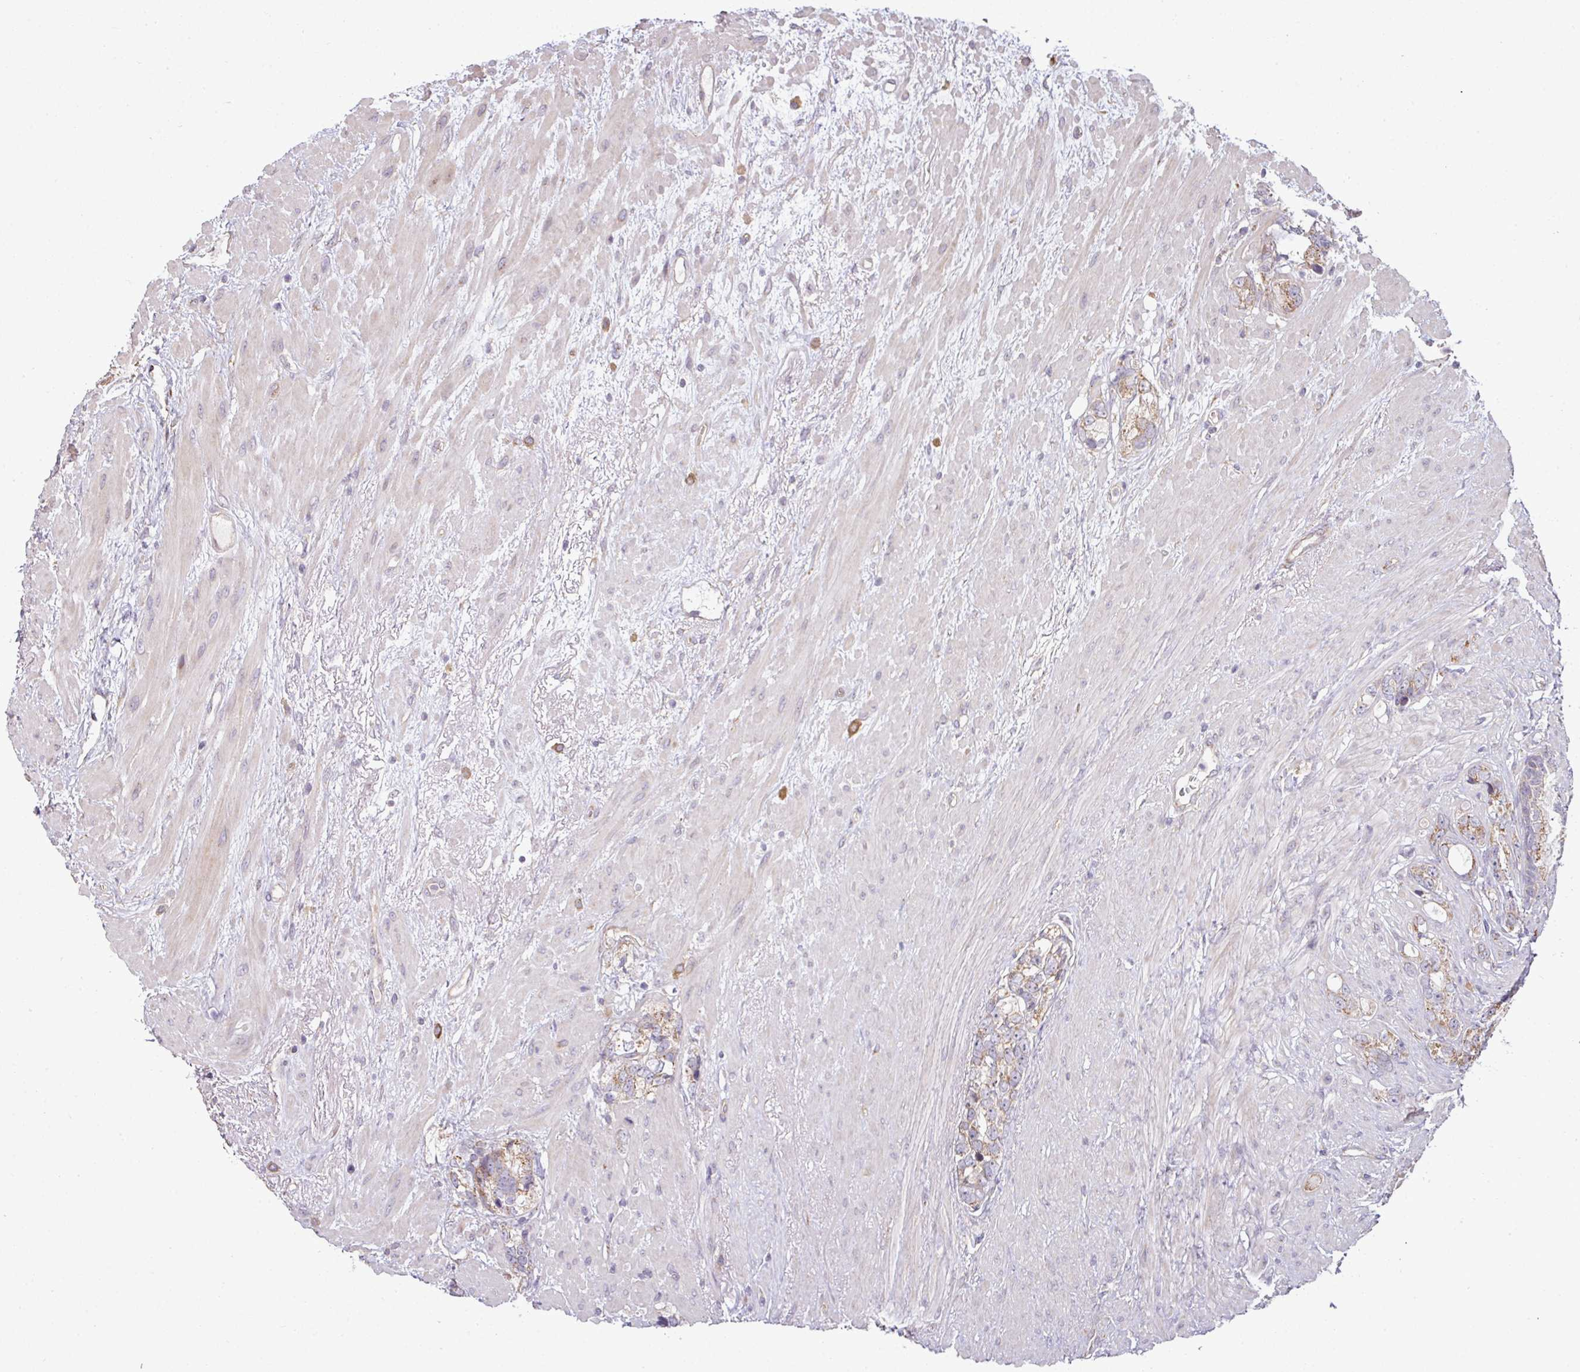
{"staining": {"intensity": "moderate", "quantity": ">75%", "location": "cytoplasmic/membranous"}, "tissue": "prostate cancer", "cell_type": "Tumor cells", "image_type": "cancer", "snomed": [{"axis": "morphology", "description": "Adenocarcinoma, High grade"}, {"axis": "topography", "description": "Prostate"}], "caption": "Immunohistochemistry staining of prostate high-grade adenocarcinoma, which reveals medium levels of moderate cytoplasmic/membranous staining in approximately >75% of tumor cells indicating moderate cytoplasmic/membranous protein expression. The staining was performed using DAB (3,3'-diaminobenzidine) (brown) for protein detection and nuclei were counterstained in hematoxylin (blue).", "gene": "TIMMDC1", "patient": {"sex": "male", "age": 74}}